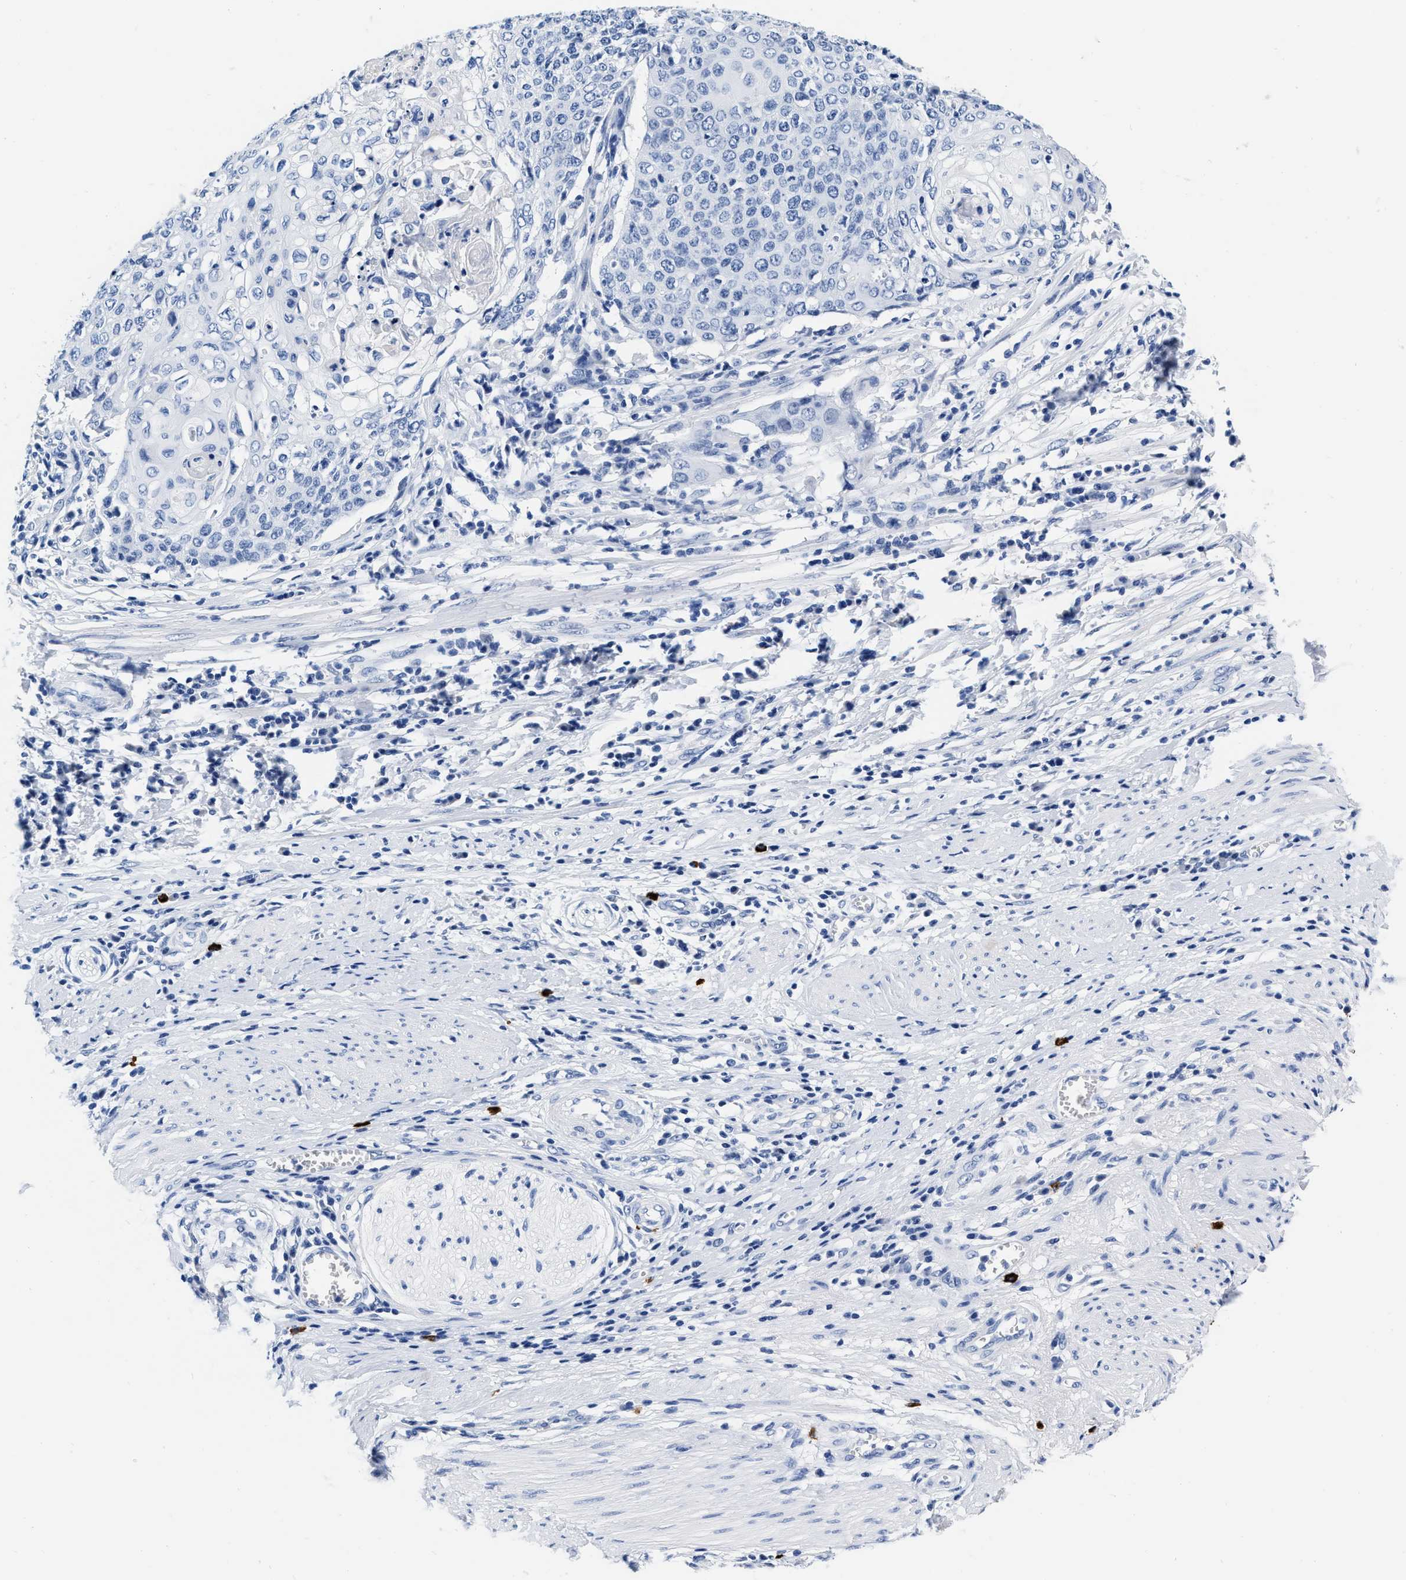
{"staining": {"intensity": "negative", "quantity": "none", "location": "none"}, "tissue": "cervical cancer", "cell_type": "Tumor cells", "image_type": "cancer", "snomed": [{"axis": "morphology", "description": "Squamous cell carcinoma, NOS"}, {"axis": "topography", "description": "Cervix"}], "caption": "Protein analysis of squamous cell carcinoma (cervical) exhibits no significant positivity in tumor cells.", "gene": "CER1", "patient": {"sex": "female", "age": 39}}